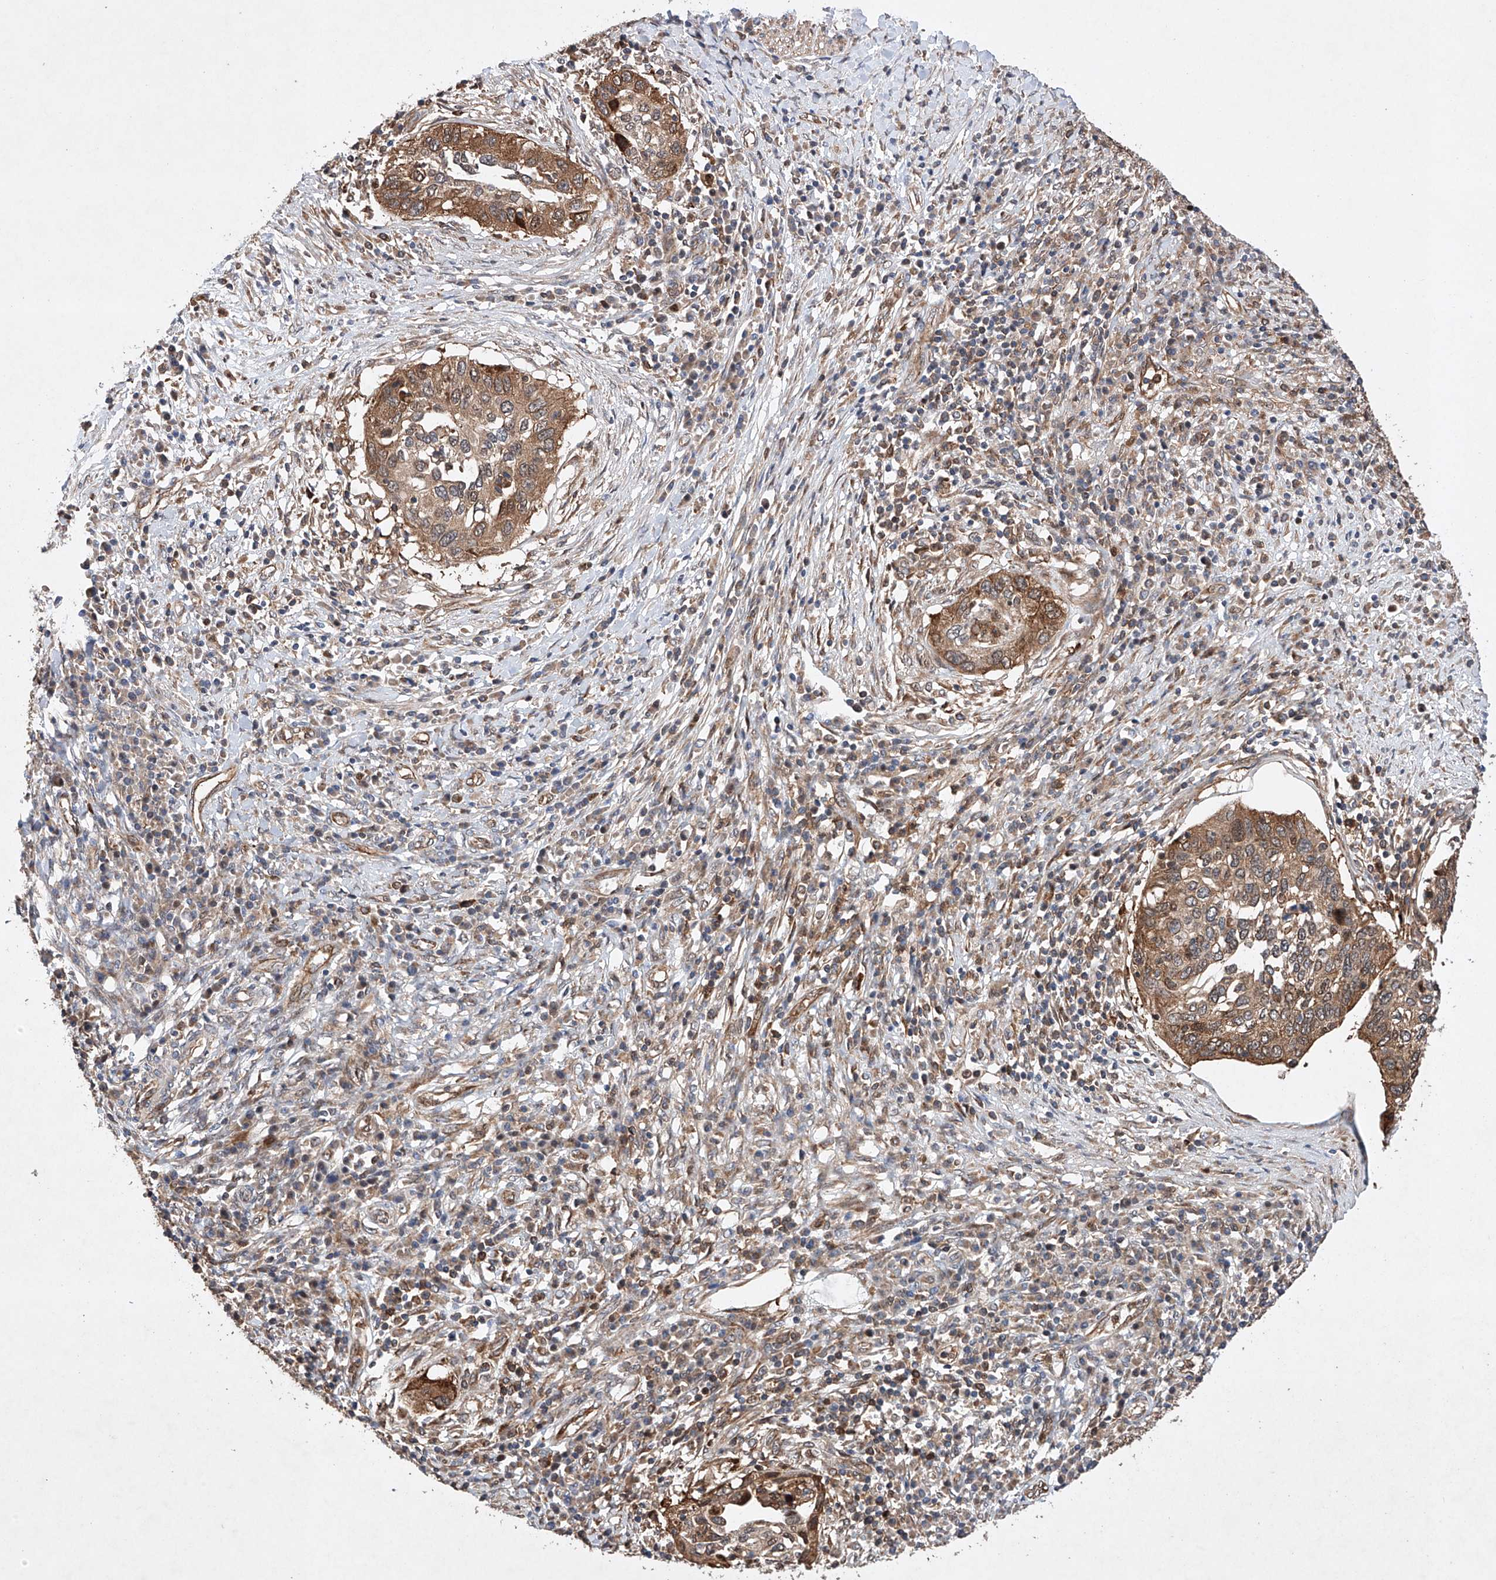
{"staining": {"intensity": "moderate", "quantity": ">75%", "location": "cytoplasmic/membranous"}, "tissue": "cervical cancer", "cell_type": "Tumor cells", "image_type": "cancer", "snomed": [{"axis": "morphology", "description": "Squamous cell carcinoma, NOS"}, {"axis": "topography", "description": "Cervix"}], "caption": "Moderate cytoplasmic/membranous positivity is identified in approximately >75% of tumor cells in cervical squamous cell carcinoma. The protein is stained brown, and the nuclei are stained in blue (DAB IHC with brightfield microscopy, high magnification).", "gene": "TIMM23", "patient": {"sex": "female", "age": 38}}